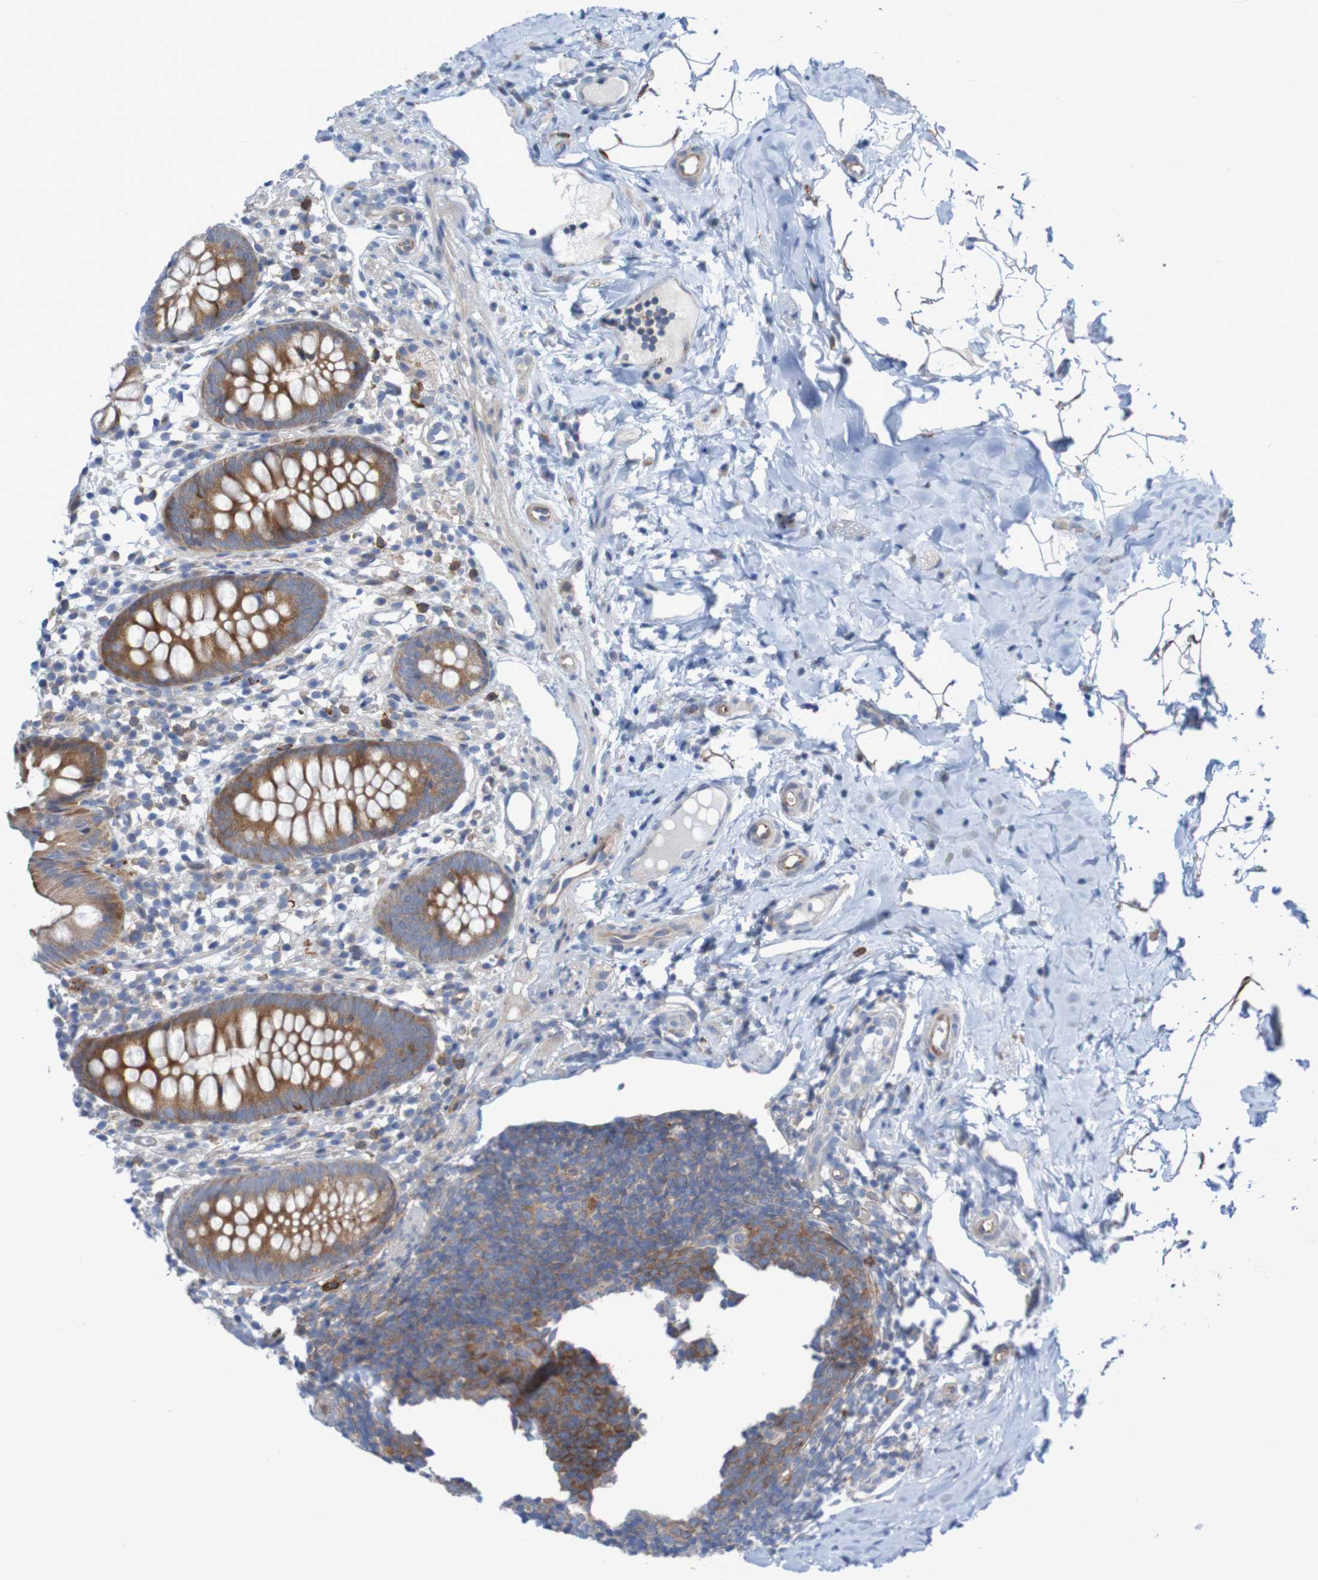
{"staining": {"intensity": "strong", "quantity": ">75%", "location": "cytoplasmic/membranous"}, "tissue": "appendix", "cell_type": "Glandular cells", "image_type": "normal", "snomed": [{"axis": "morphology", "description": "Normal tissue, NOS"}, {"axis": "topography", "description": "Appendix"}], "caption": "Immunohistochemical staining of benign appendix exhibits high levels of strong cytoplasmic/membranous staining in approximately >75% of glandular cells.", "gene": "ANGPT4", "patient": {"sex": "female", "age": 20}}